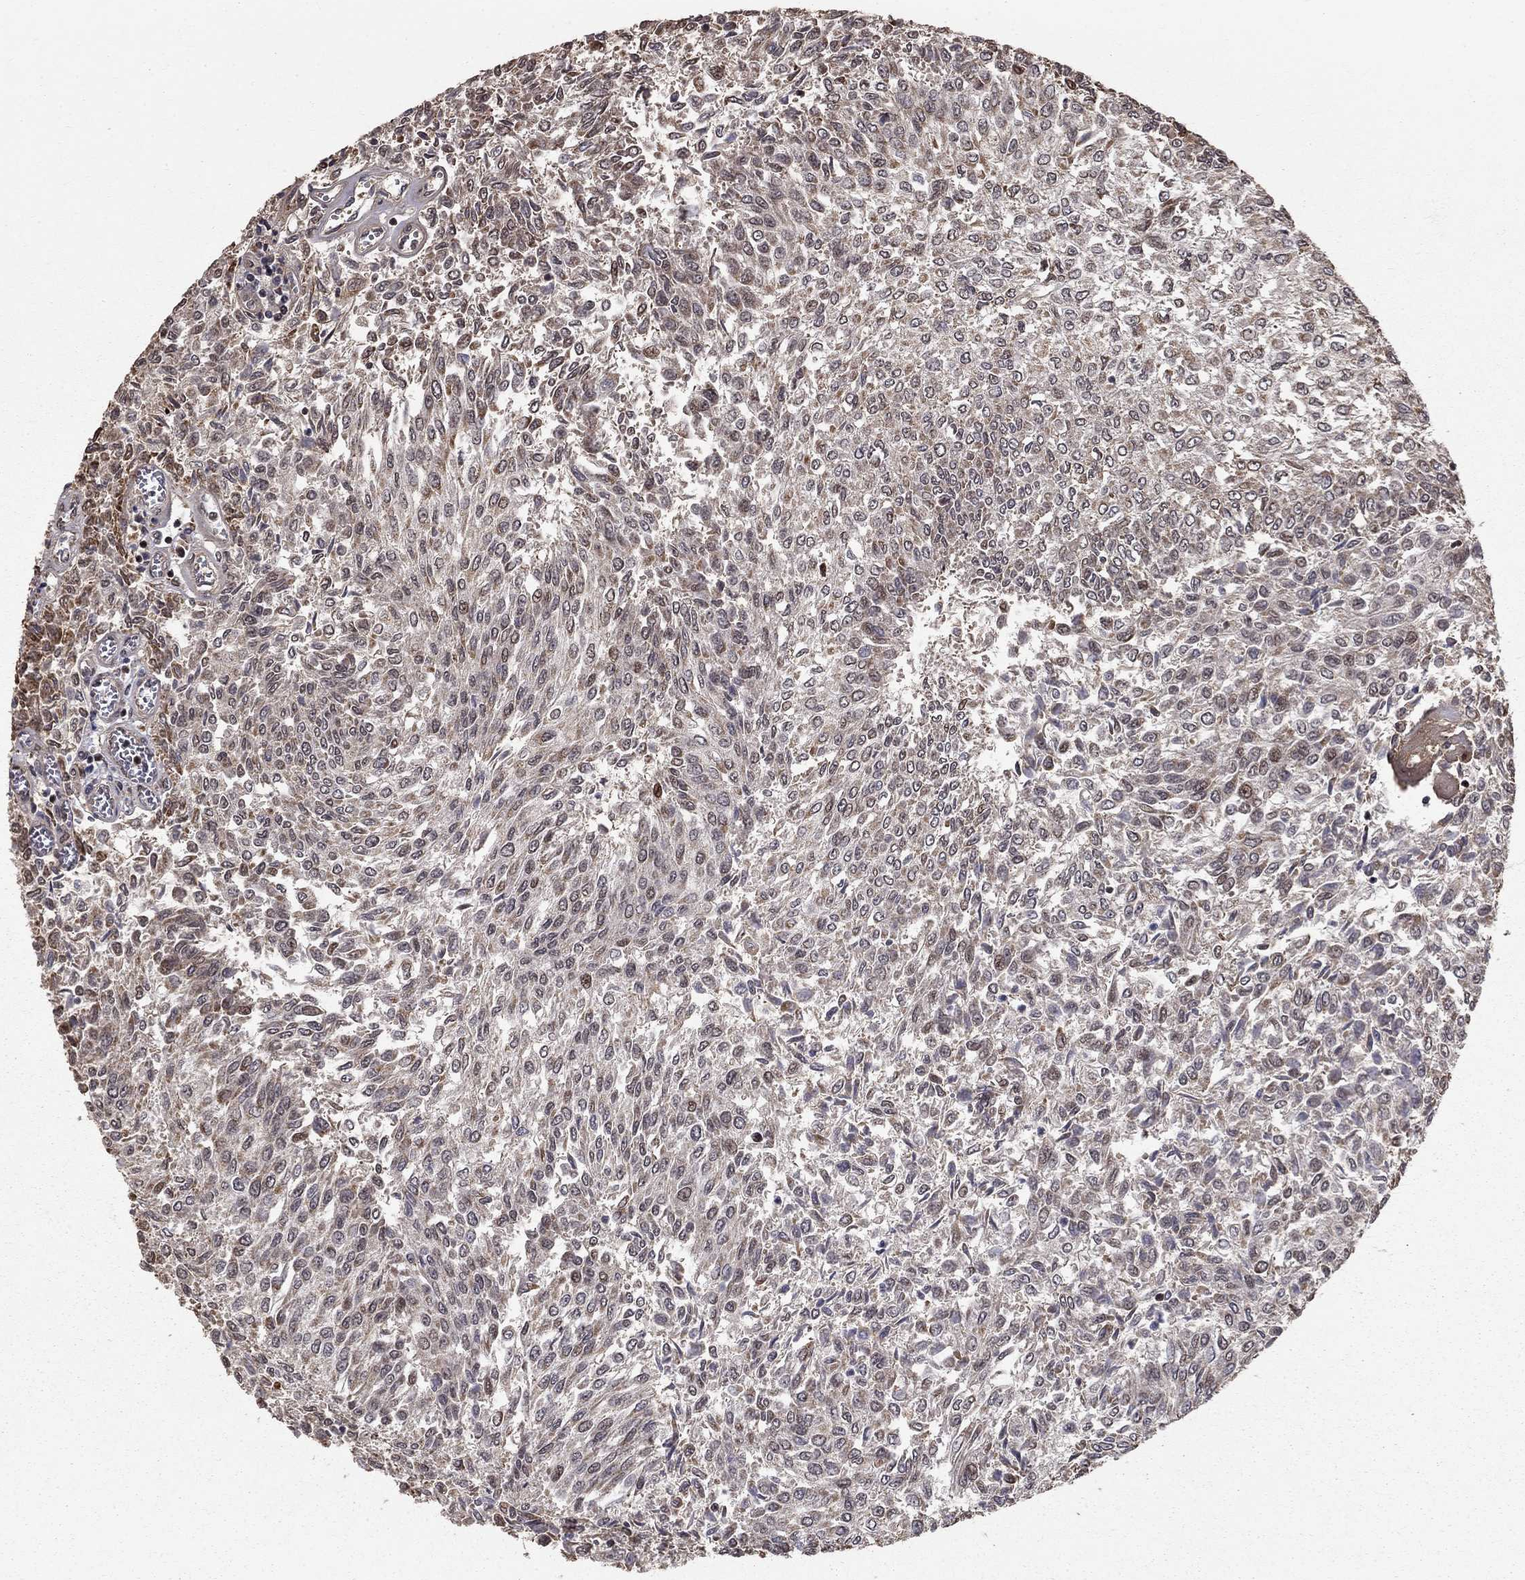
{"staining": {"intensity": "negative", "quantity": "none", "location": "none"}, "tissue": "urothelial cancer", "cell_type": "Tumor cells", "image_type": "cancer", "snomed": [{"axis": "morphology", "description": "Urothelial carcinoma, Low grade"}, {"axis": "topography", "description": "Urinary bladder"}], "caption": "Immunohistochemistry (IHC) photomicrograph of neoplastic tissue: low-grade urothelial carcinoma stained with DAB (3,3'-diaminobenzidine) demonstrates no significant protein positivity in tumor cells.", "gene": "ACOT13", "patient": {"sex": "male", "age": 78}}